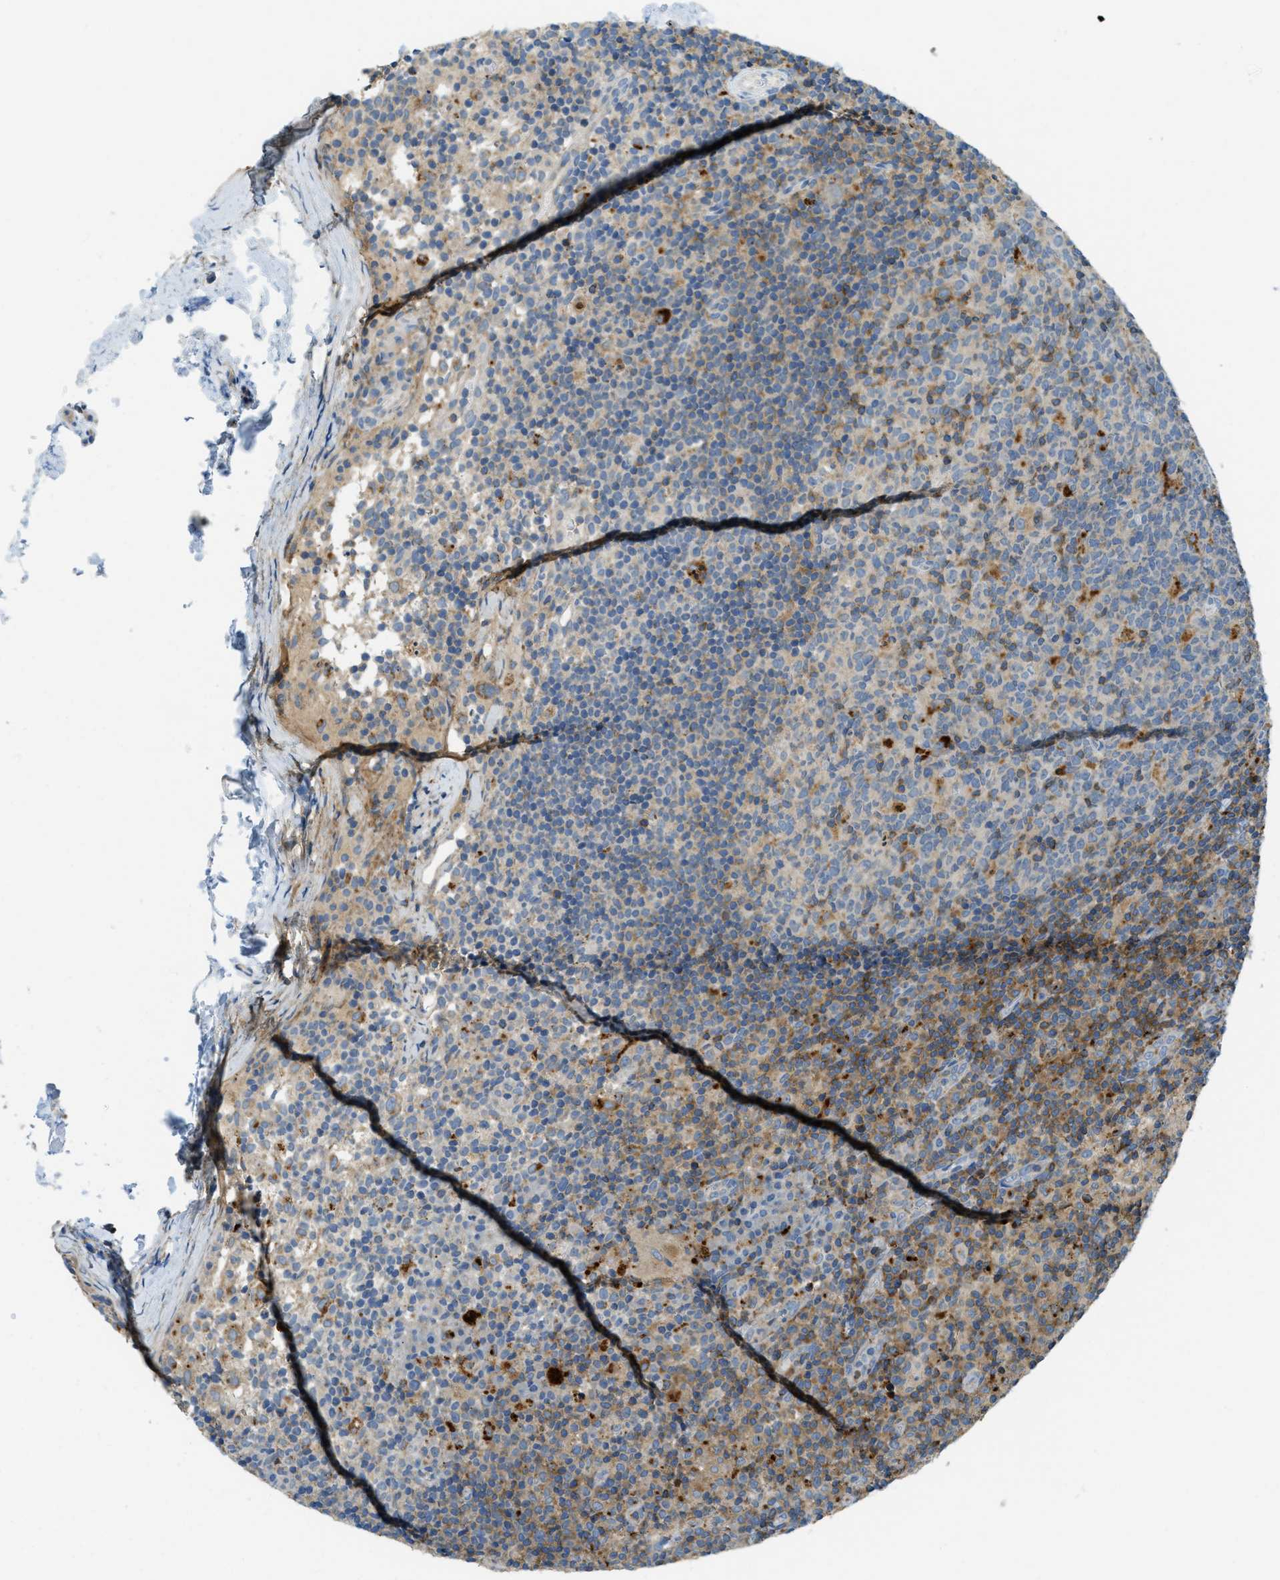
{"staining": {"intensity": "moderate", "quantity": "<25%", "location": "cytoplasmic/membranous"}, "tissue": "lymph node", "cell_type": "Germinal center cells", "image_type": "normal", "snomed": [{"axis": "morphology", "description": "Normal tissue, NOS"}, {"axis": "morphology", "description": "Inflammation, NOS"}, {"axis": "topography", "description": "Lymph node"}], "caption": "An image of human lymph node stained for a protein reveals moderate cytoplasmic/membranous brown staining in germinal center cells.", "gene": "PLBD2", "patient": {"sex": "male", "age": 55}}